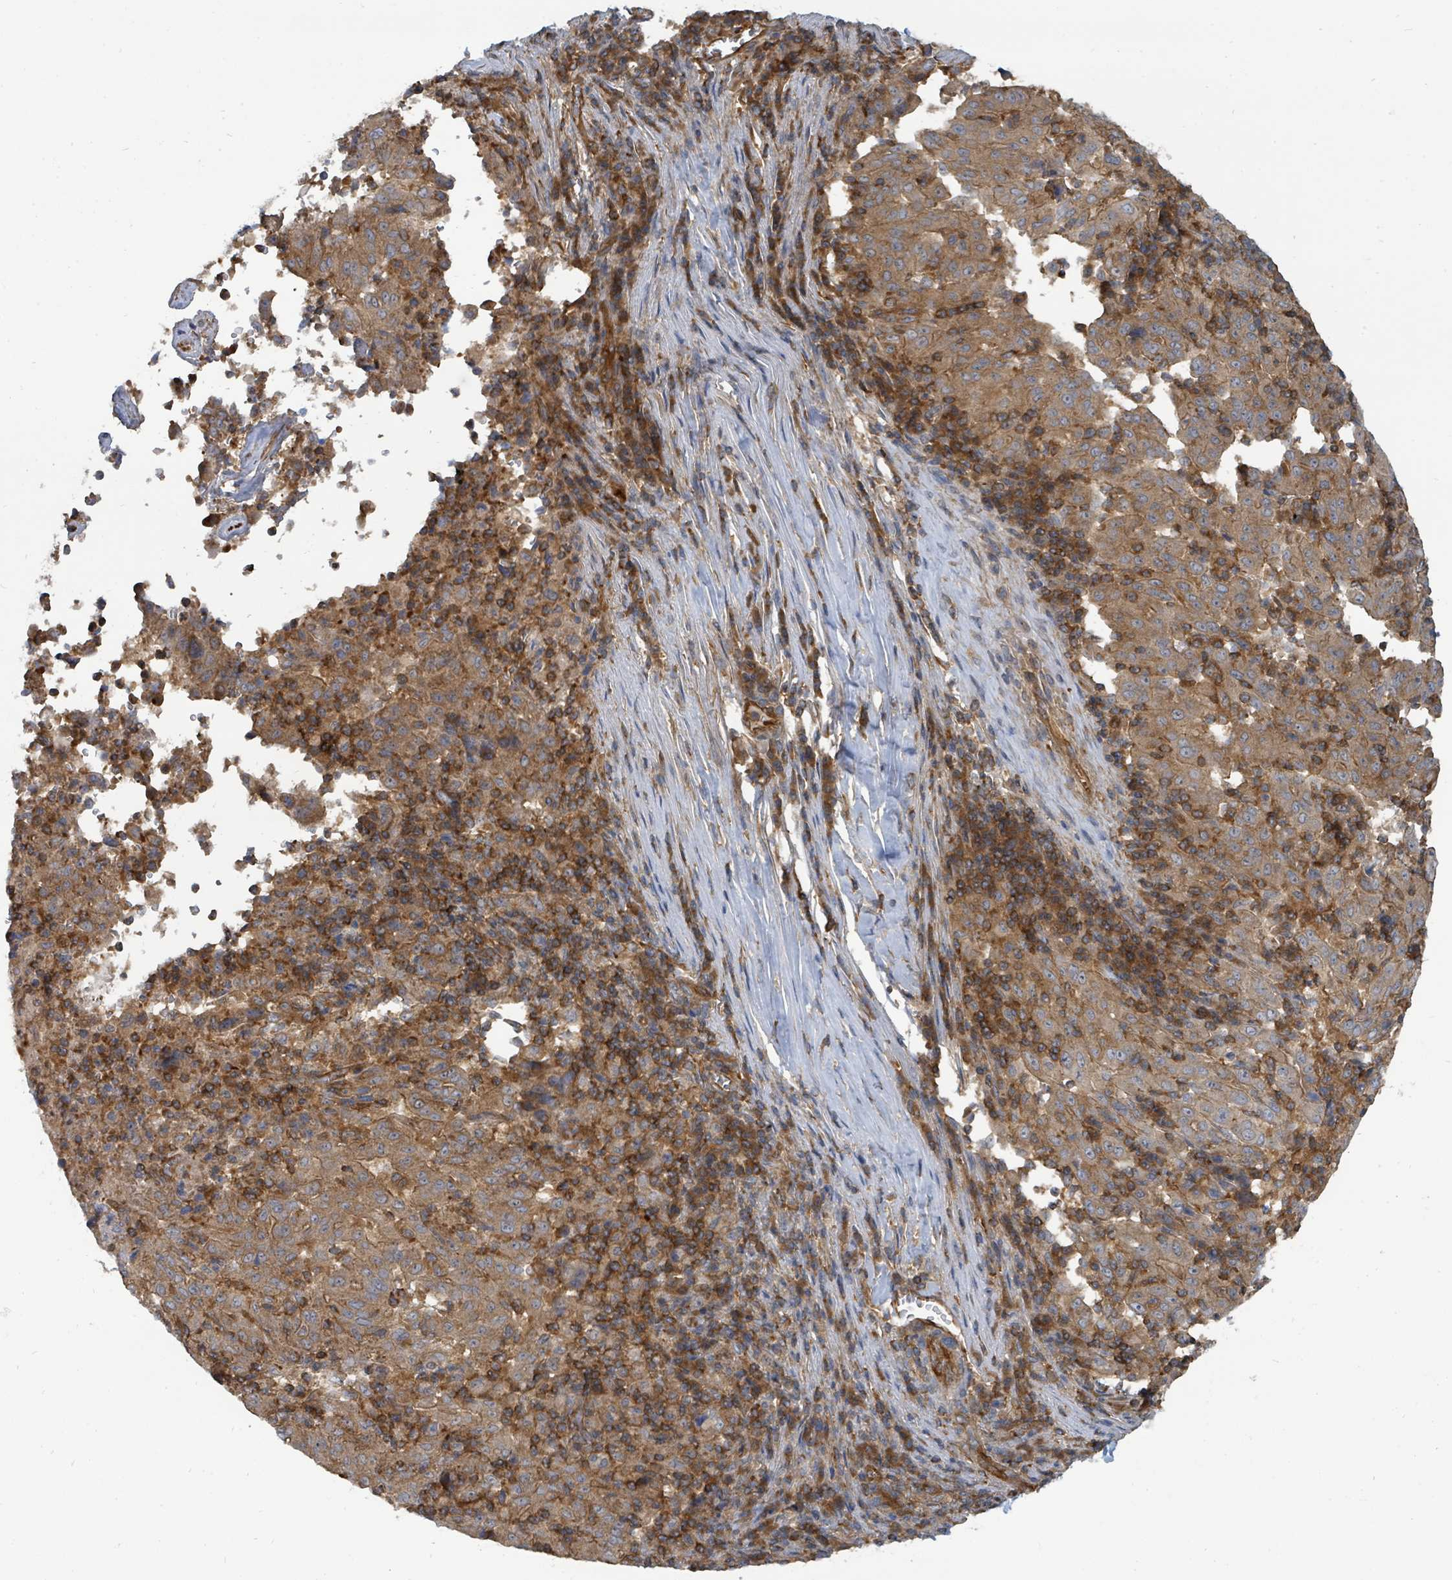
{"staining": {"intensity": "moderate", "quantity": ">75%", "location": "cytoplasmic/membranous"}, "tissue": "pancreatic cancer", "cell_type": "Tumor cells", "image_type": "cancer", "snomed": [{"axis": "morphology", "description": "Adenocarcinoma, NOS"}, {"axis": "topography", "description": "Pancreas"}], "caption": "Protein staining reveals moderate cytoplasmic/membranous positivity in approximately >75% of tumor cells in pancreatic cancer.", "gene": "BOLA2B", "patient": {"sex": "male", "age": 63}}